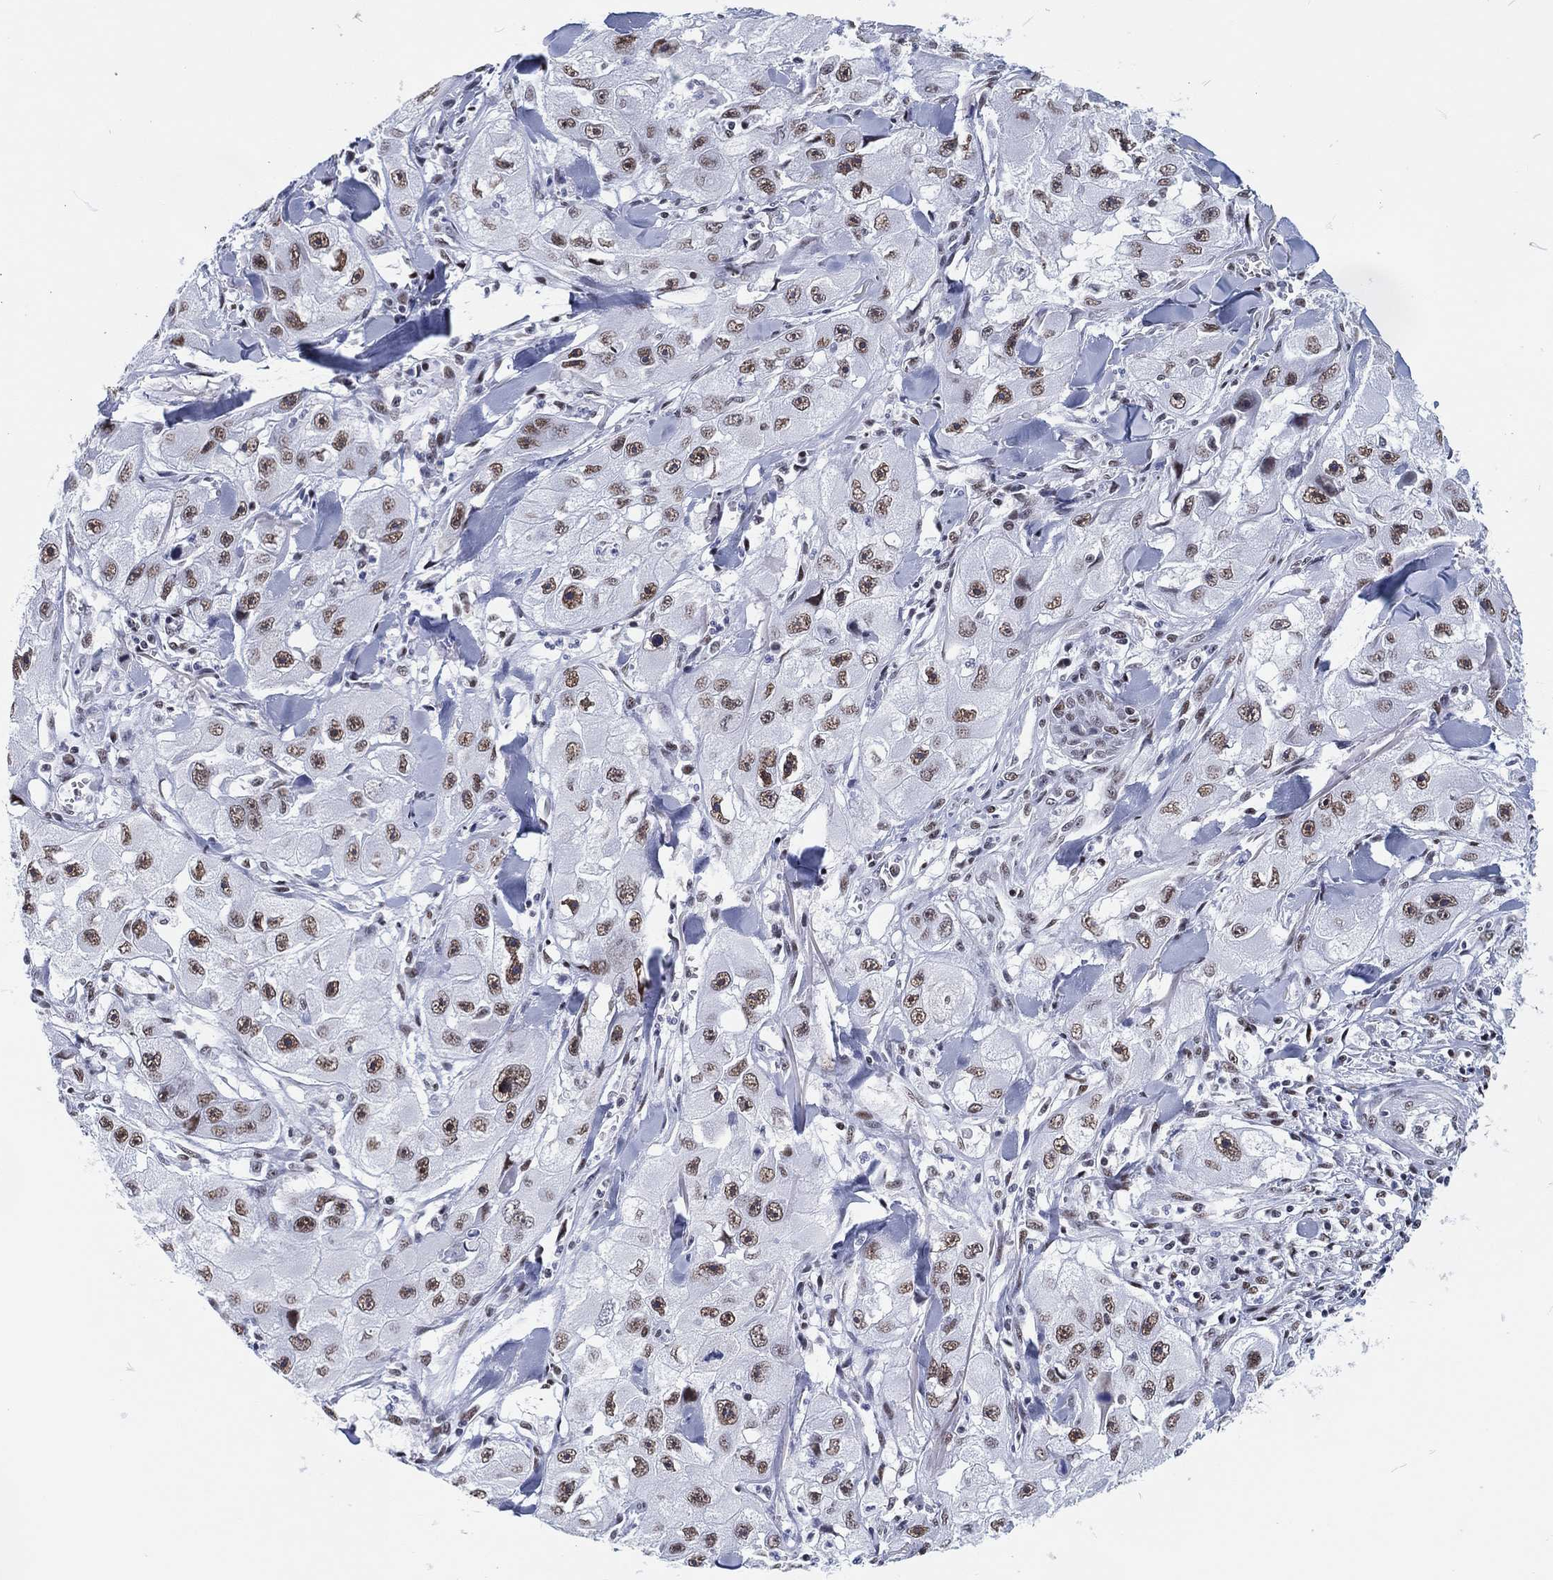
{"staining": {"intensity": "moderate", "quantity": "25%-75%", "location": "nuclear"}, "tissue": "skin cancer", "cell_type": "Tumor cells", "image_type": "cancer", "snomed": [{"axis": "morphology", "description": "Squamous cell carcinoma, NOS"}, {"axis": "topography", "description": "Skin"}, {"axis": "topography", "description": "Subcutis"}], "caption": "Human skin squamous cell carcinoma stained with a protein marker displays moderate staining in tumor cells.", "gene": "MAPK8IP1", "patient": {"sex": "male", "age": 73}}